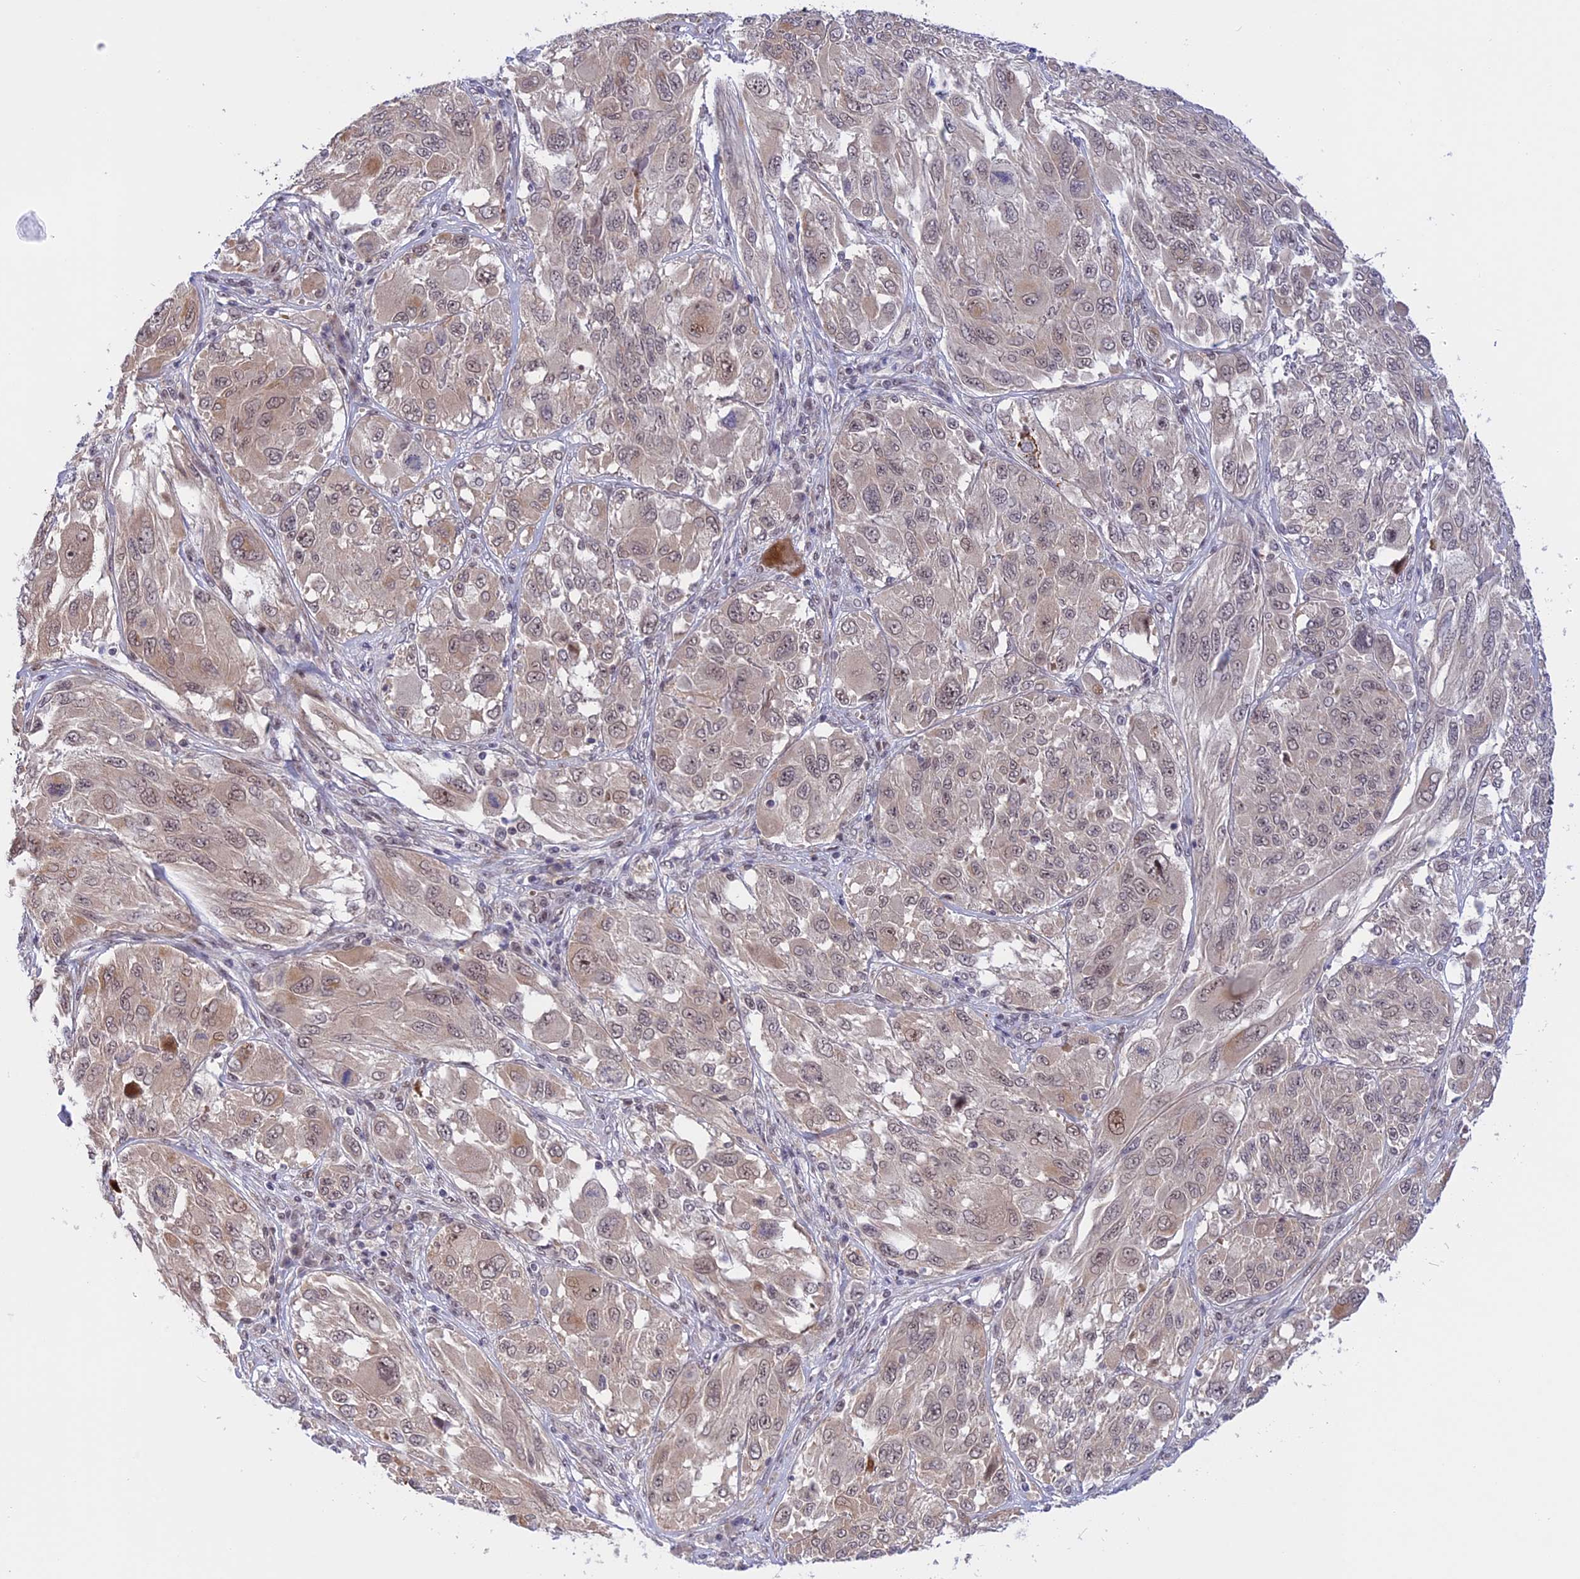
{"staining": {"intensity": "weak", "quantity": ">75%", "location": "cytoplasmic/membranous,nuclear"}, "tissue": "melanoma", "cell_type": "Tumor cells", "image_type": "cancer", "snomed": [{"axis": "morphology", "description": "Malignant melanoma, NOS"}, {"axis": "topography", "description": "Skin"}], "caption": "Tumor cells exhibit low levels of weak cytoplasmic/membranous and nuclear positivity in about >75% of cells in human malignant melanoma.", "gene": "POLR2C", "patient": {"sex": "female", "age": 91}}